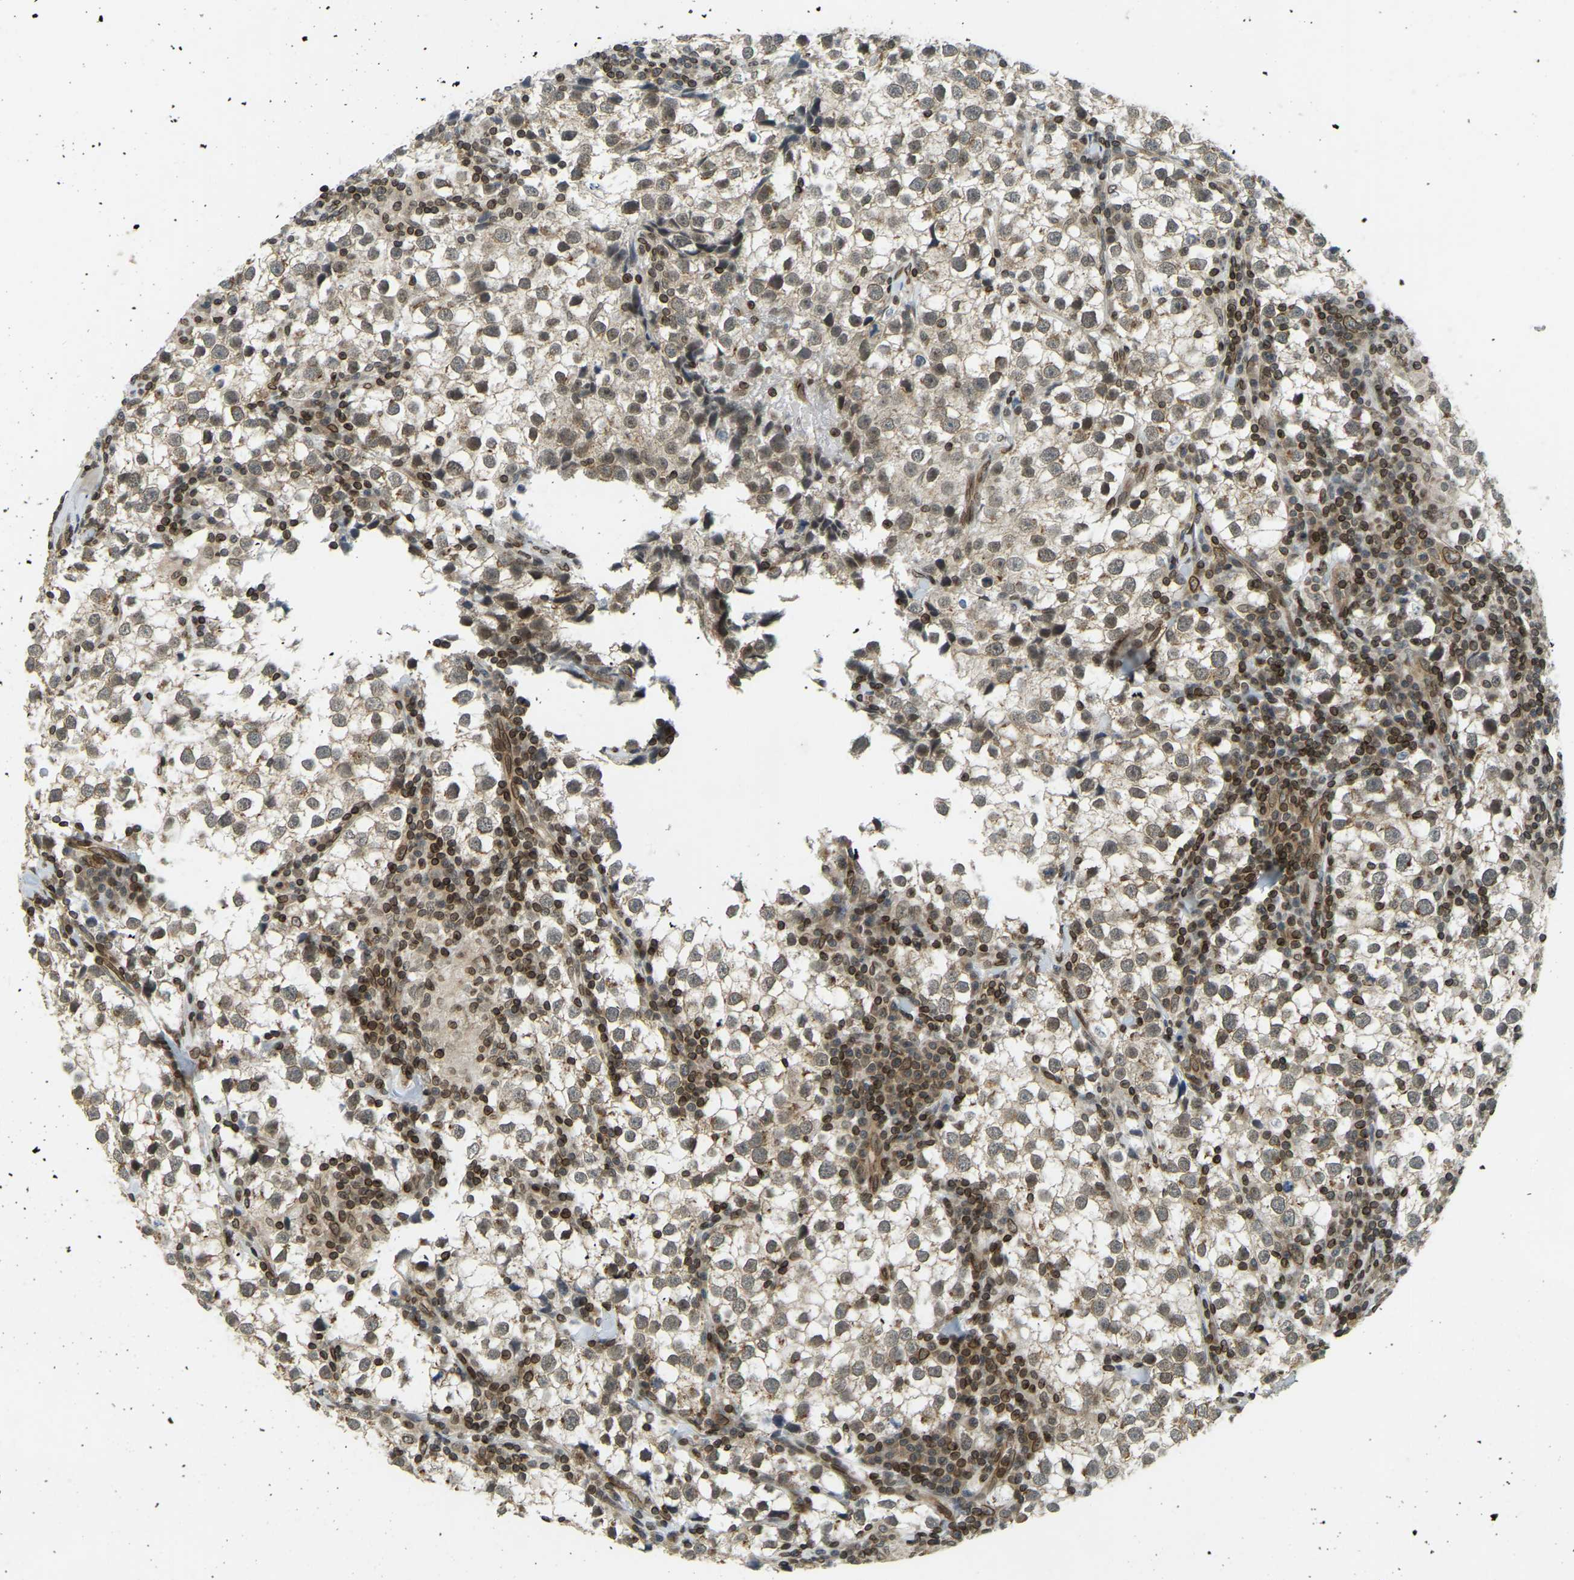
{"staining": {"intensity": "weak", "quantity": ">75%", "location": "cytoplasmic/membranous,nuclear"}, "tissue": "testis cancer", "cell_type": "Tumor cells", "image_type": "cancer", "snomed": [{"axis": "morphology", "description": "Seminoma, NOS"}, {"axis": "morphology", "description": "Carcinoma, Embryonal, NOS"}, {"axis": "topography", "description": "Testis"}], "caption": "Testis seminoma stained with a protein marker exhibits weak staining in tumor cells.", "gene": "SYNE1", "patient": {"sex": "male", "age": 36}}